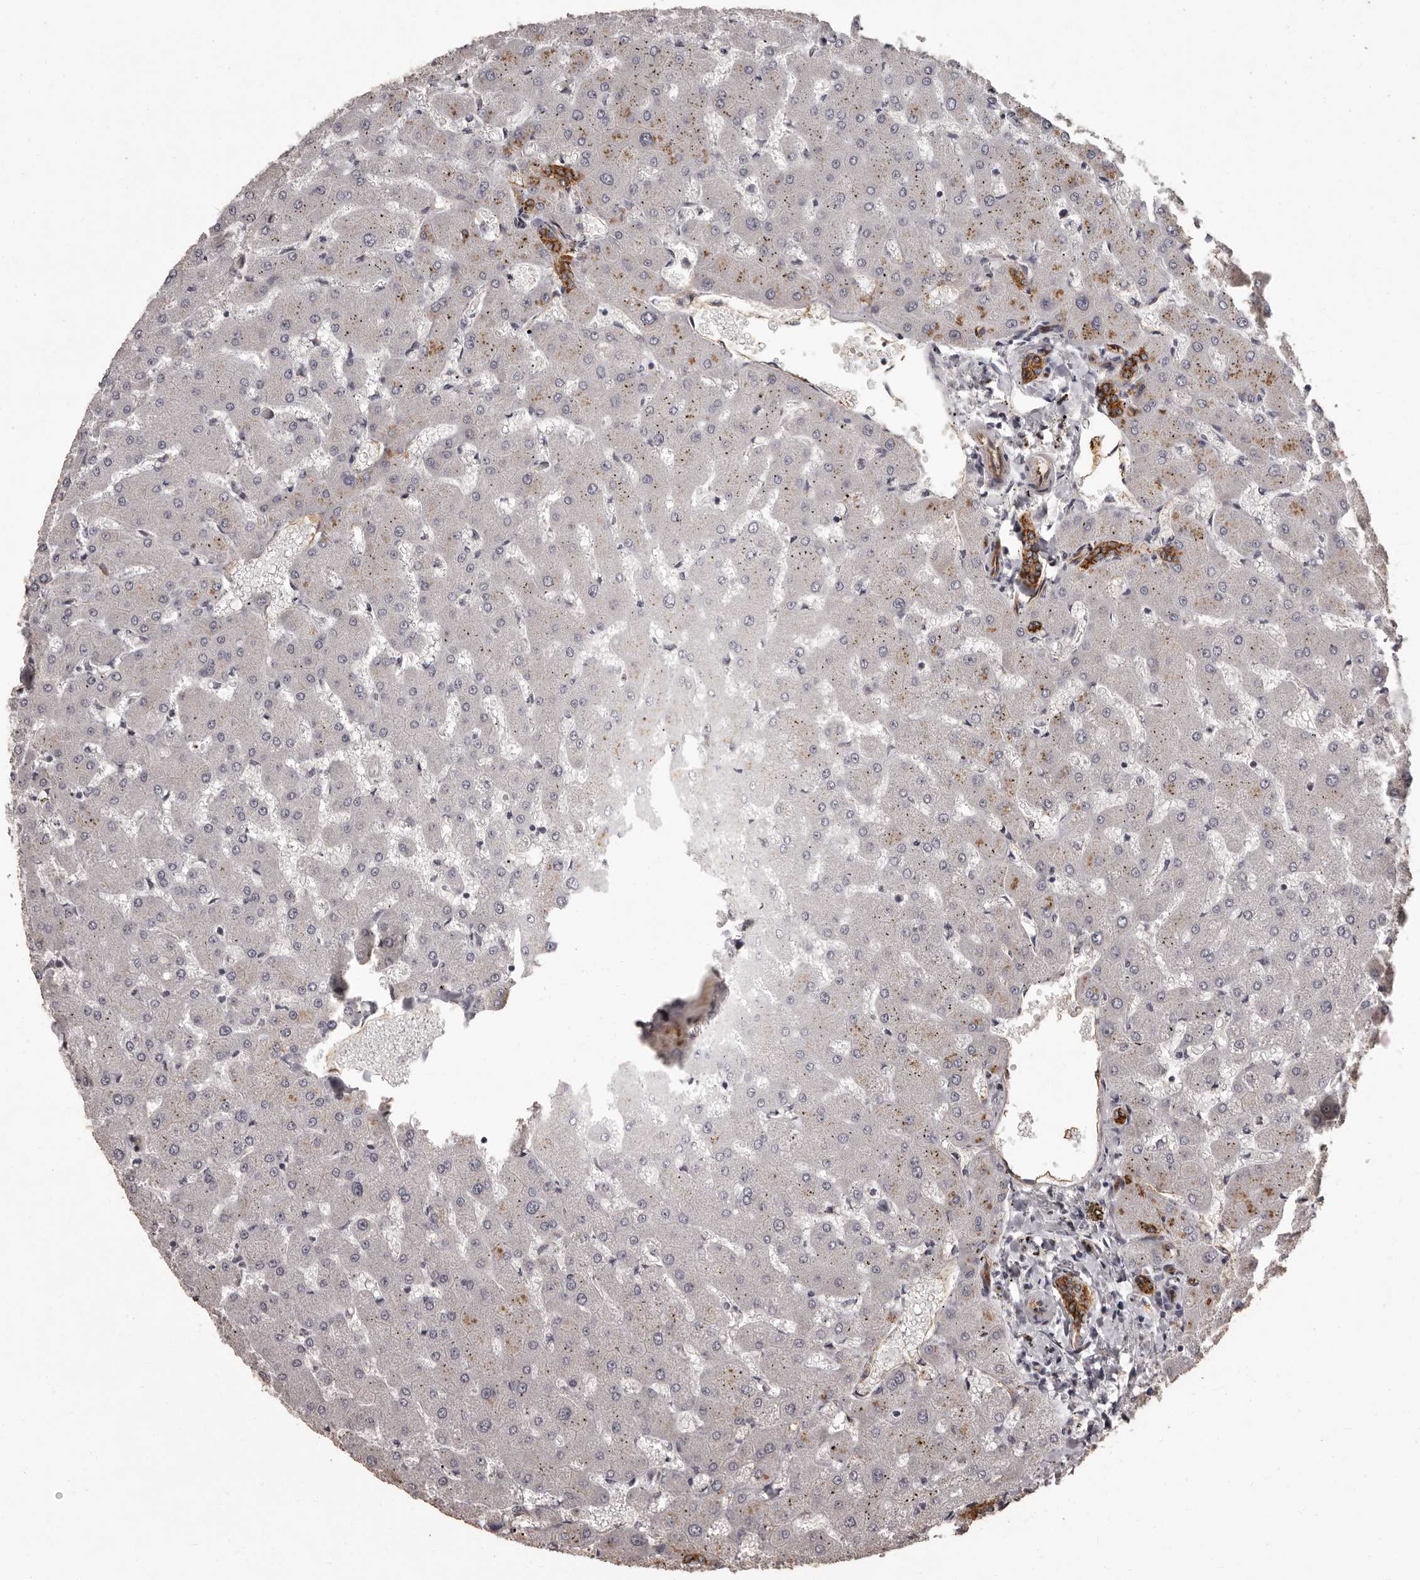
{"staining": {"intensity": "strong", "quantity": ">75%", "location": "cytoplasmic/membranous"}, "tissue": "liver", "cell_type": "Cholangiocytes", "image_type": "normal", "snomed": [{"axis": "morphology", "description": "Normal tissue, NOS"}, {"axis": "topography", "description": "Liver"}], "caption": "This image shows normal liver stained with immunohistochemistry to label a protein in brown. The cytoplasmic/membranous of cholangiocytes show strong positivity for the protein. Nuclei are counter-stained blue.", "gene": "GPR78", "patient": {"sex": "female", "age": 63}}